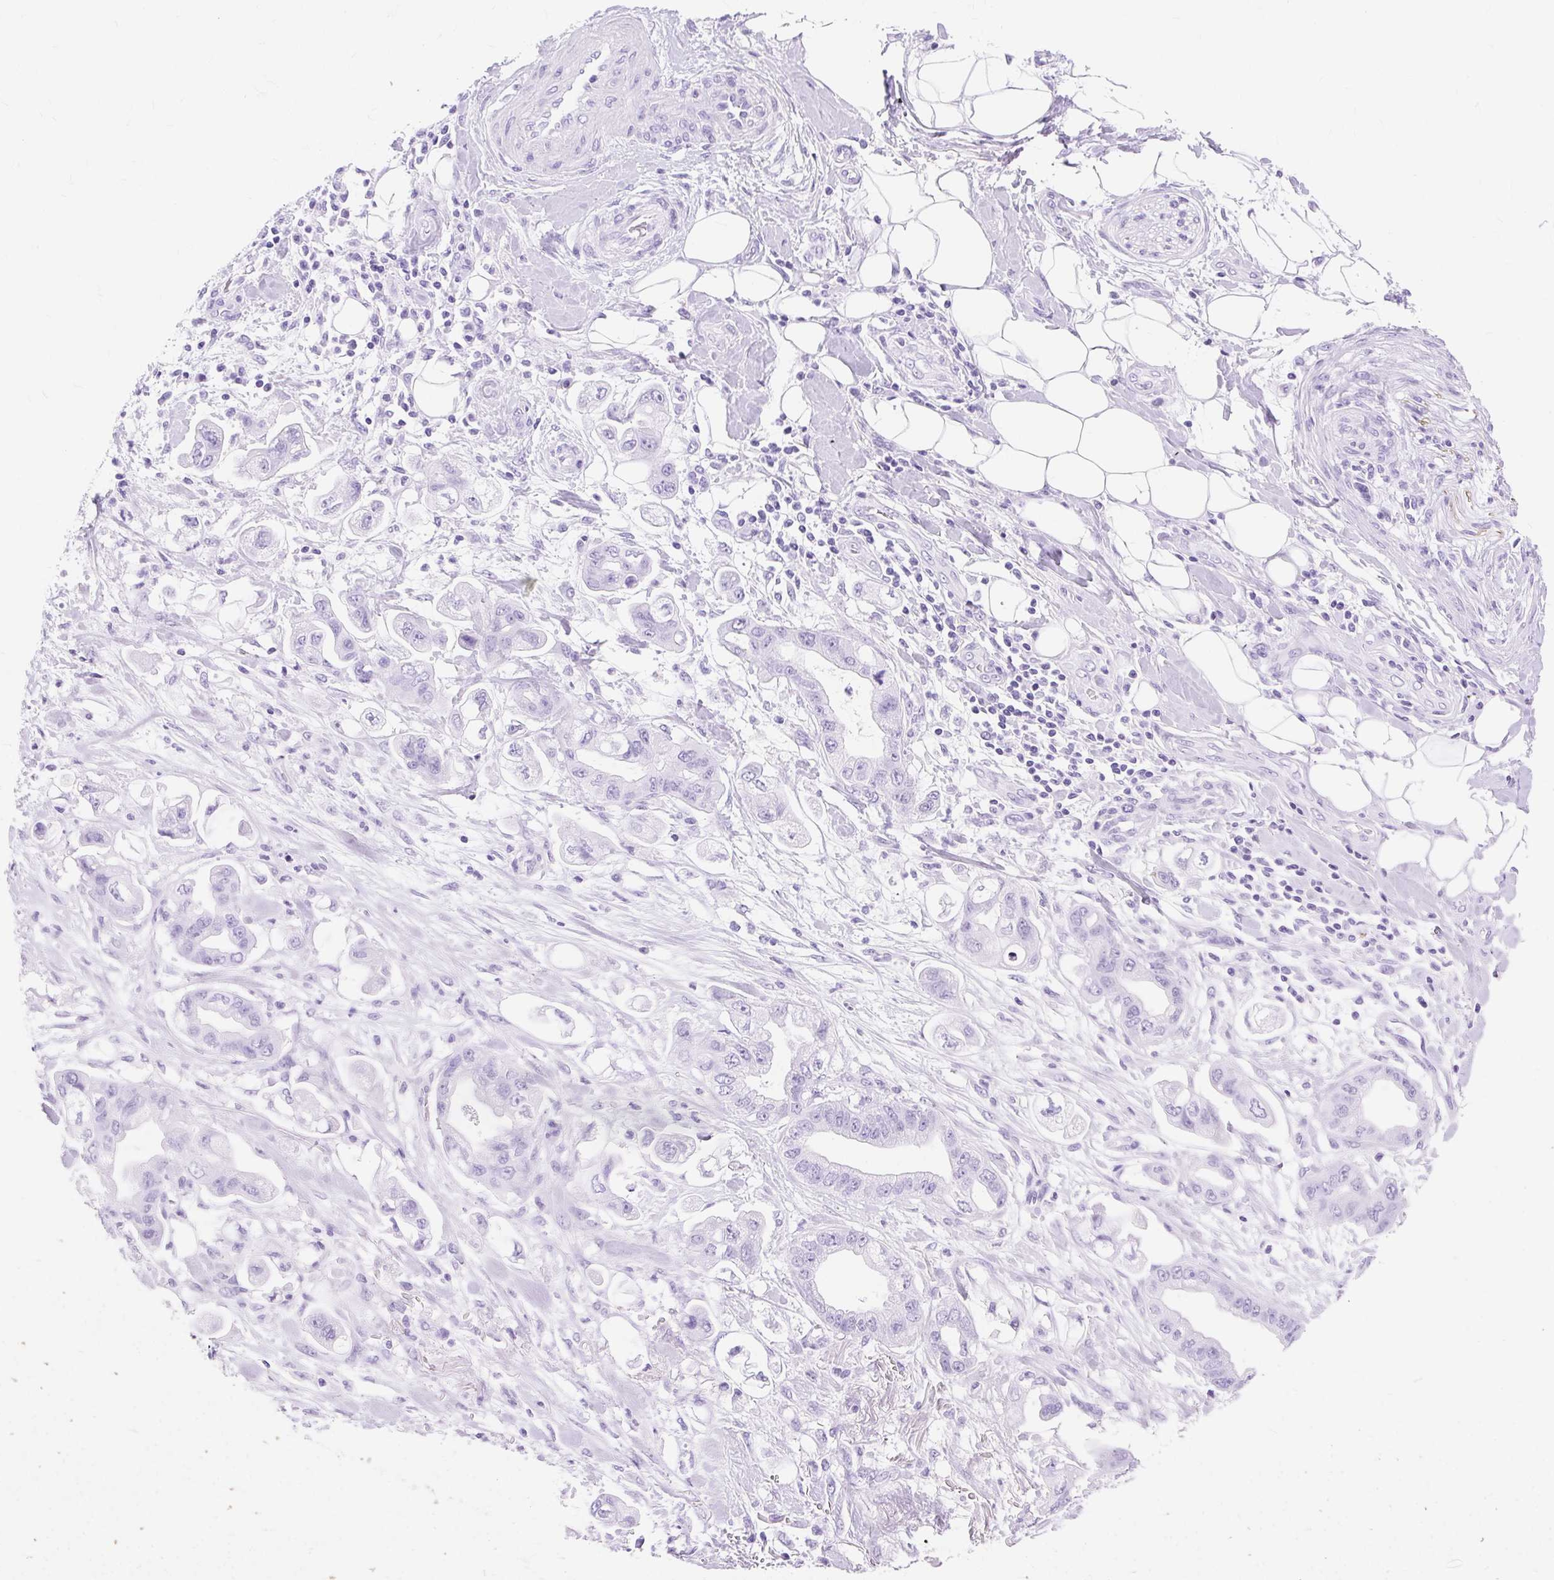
{"staining": {"intensity": "negative", "quantity": "none", "location": "none"}, "tissue": "stomach cancer", "cell_type": "Tumor cells", "image_type": "cancer", "snomed": [{"axis": "morphology", "description": "Adenocarcinoma, NOS"}, {"axis": "topography", "description": "Stomach"}], "caption": "DAB (3,3'-diaminobenzidine) immunohistochemical staining of stomach adenocarcinoma exhibits no significant staining in tumor cells.", "gene": "MBP", "patient": {"sex": "male", "age": 62}}